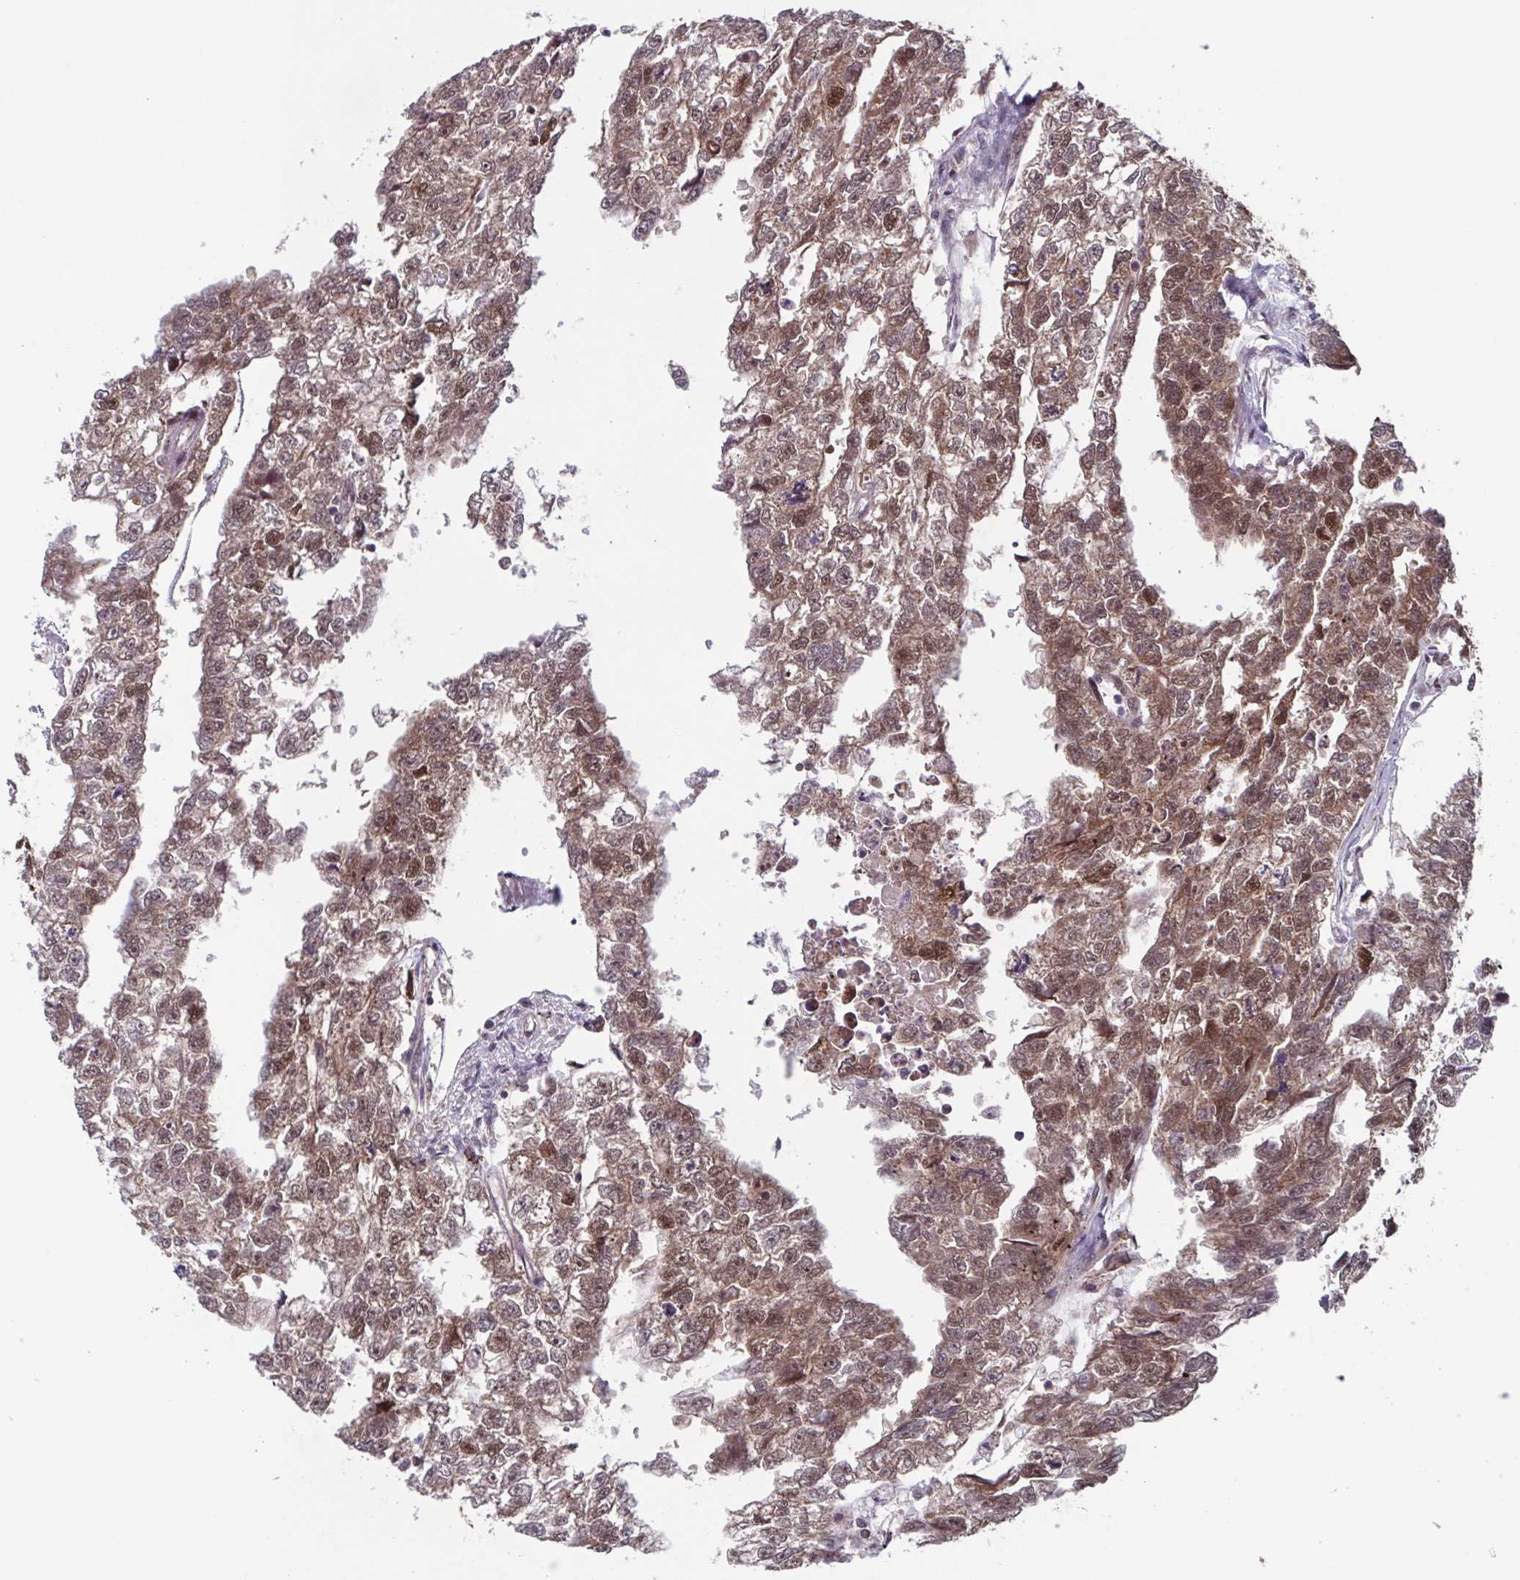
{"staining": {"intensity": "moderate", "quantity": ">75%", "location": "cytoplasmic/membranous,nuclear"}, "tissue": "testis cancer", "cell_type": "Tumor cells", "image_type": "cancer", "snomed": [{"axis": "morphology", "description": "Carcinoma, Embryonal, NOS"}, {"axis": "morphology", "description": "Teratoma, malignant, NOS"}, {"axis": "topography", "description": "Testis"}], "caption": "About >75% of tumor cells in human testis teratoma (malignant) demonstrate moderate cytoplasmic/membranous and nuclear protein staining as visualized by brown immunohistochemical staining.", "gene": "TTC19", "patient": {"sex": "male", "age": 44}}